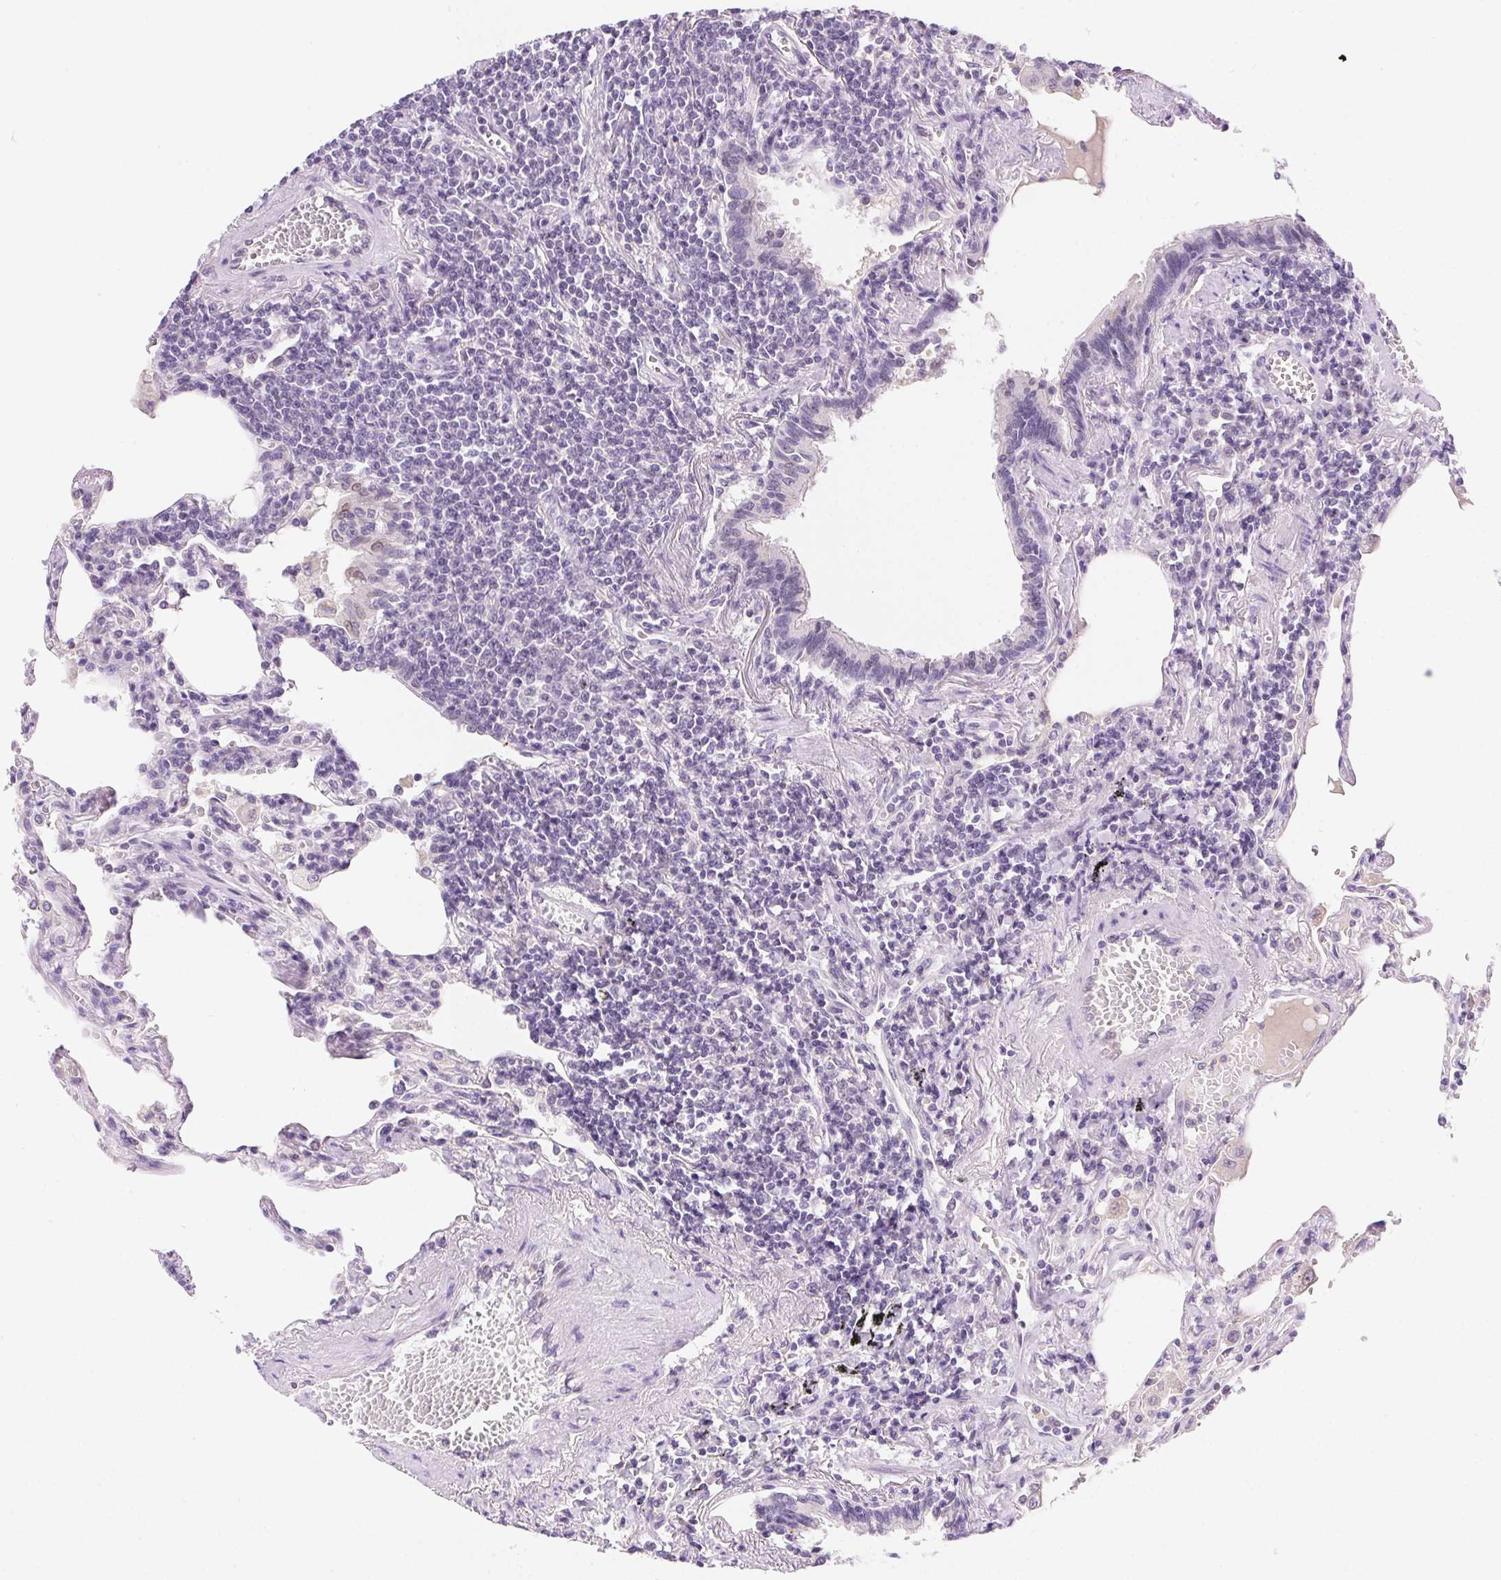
{"staining": {"intensity": "negative", "quantity": "none", "location": "none"}, "tissue": "lymphoma", "cell_type": "Tumor cells", "image_type": "cancer", "snomed": [{"axis": "morphology", "description": "Malignant lymphoma, non-Hodgkin's type, Low grade"}, {"axis": "topography", "description": "Lung"}], "caption": "Immunohistochemistry (IHC) photomicrograph of neoplastic tissue: lymphoma stained with DAB shows no significant protein staining in tumor cells.", "gene": "SSTR4", "patient": {"sex": "female", "age": 71}}